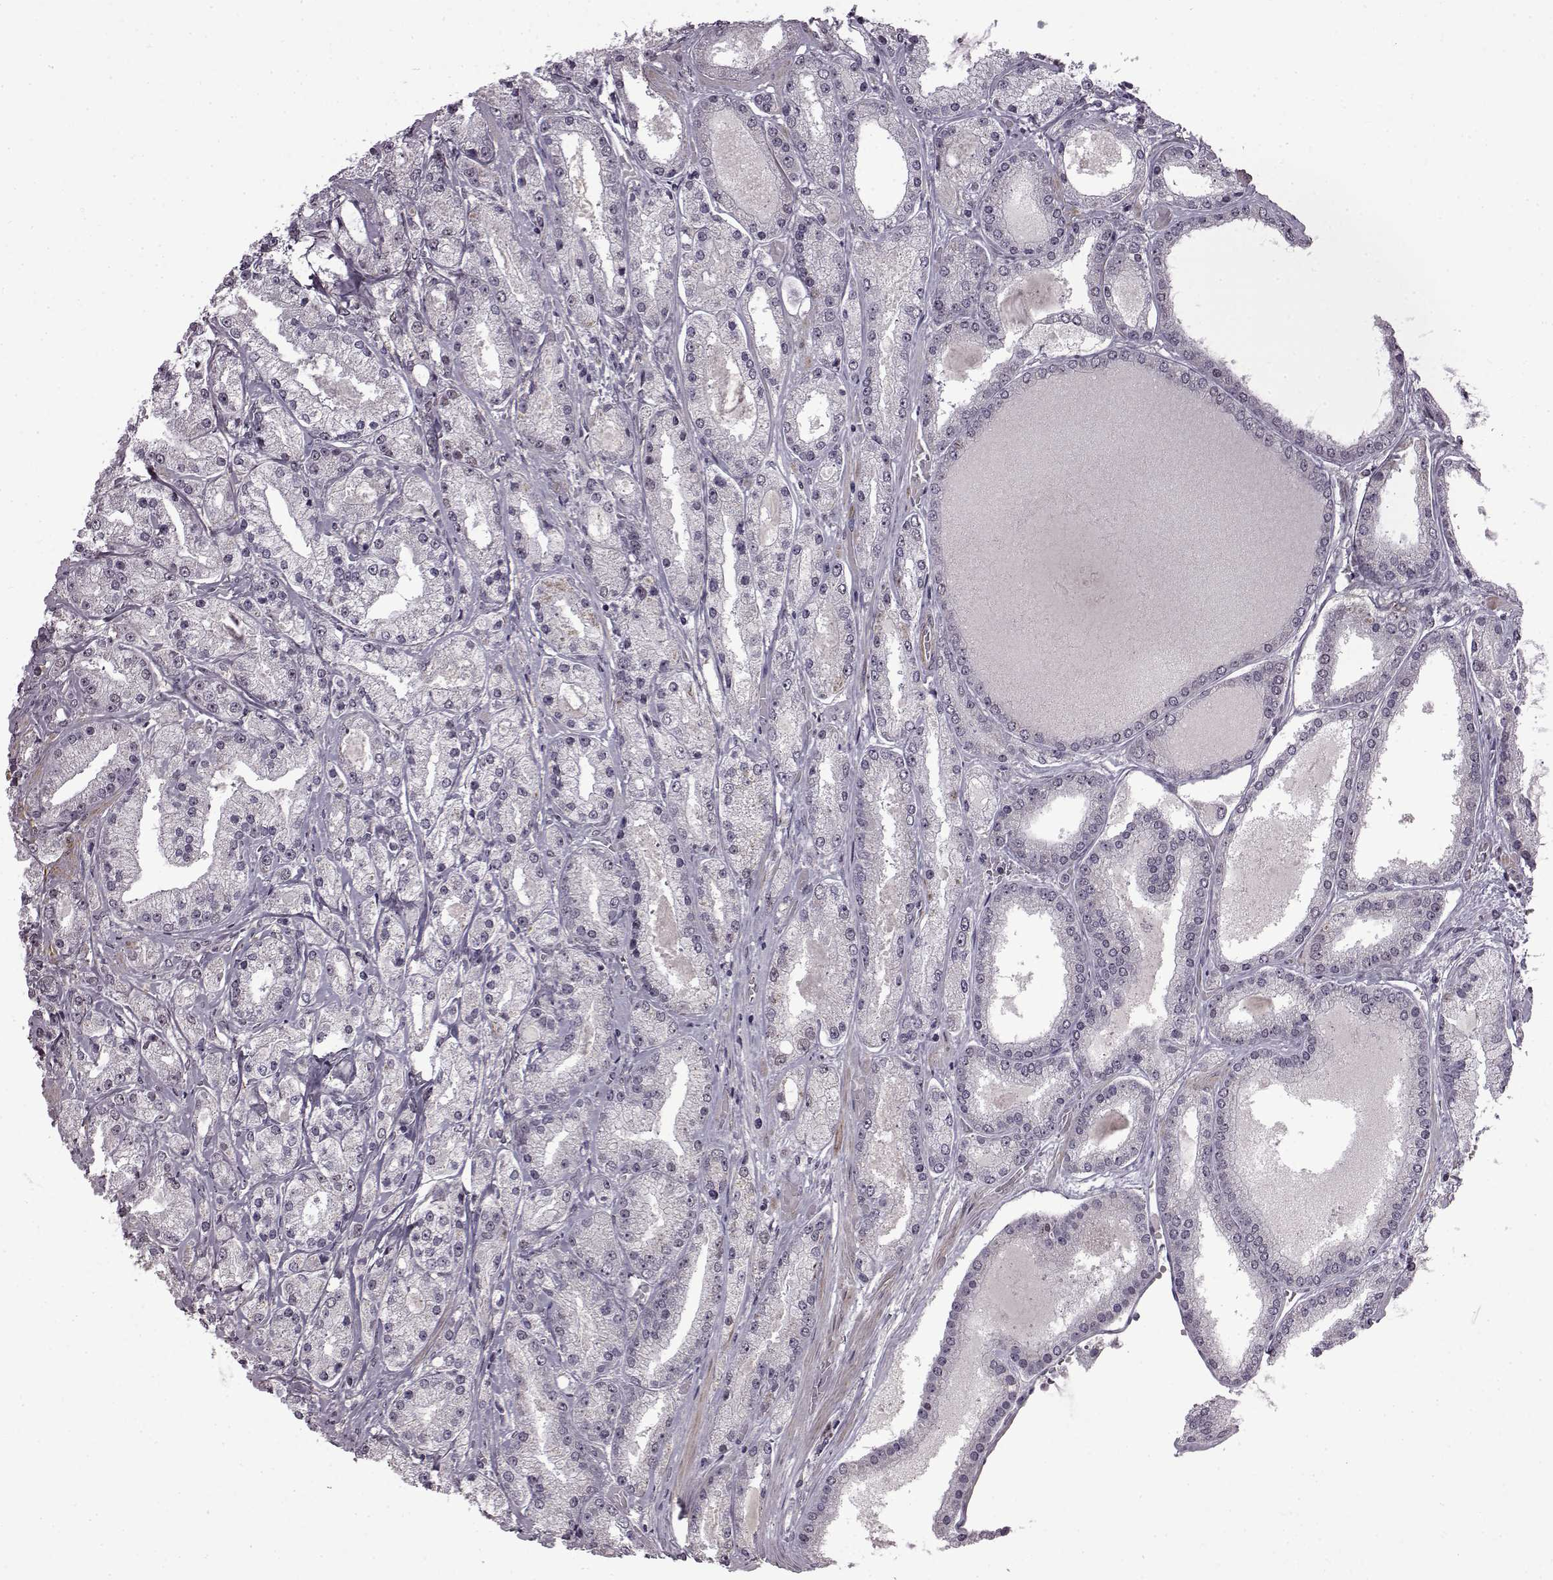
{"staining": {"intensity": "negative", "quantity": "none", "location": "none"}, "tissue": "prostate cancer", "cell_type": "Tumor cells", "image_type": "cancer", "snomed": [{"axis": "morphology", "description": "Adenocarcinoma, High grade"}, {"axis": "topography", "description": "Prostate"}], "caption": "Immunohistochemistry photomicrograph of human prostate cancer (adenocarcinoma (high-grade)) stained for a protein (brown), which shows no positivity in tumor cells.", "gene": "SYNPO2", "patient": {"sex": "male", "age": 67}}